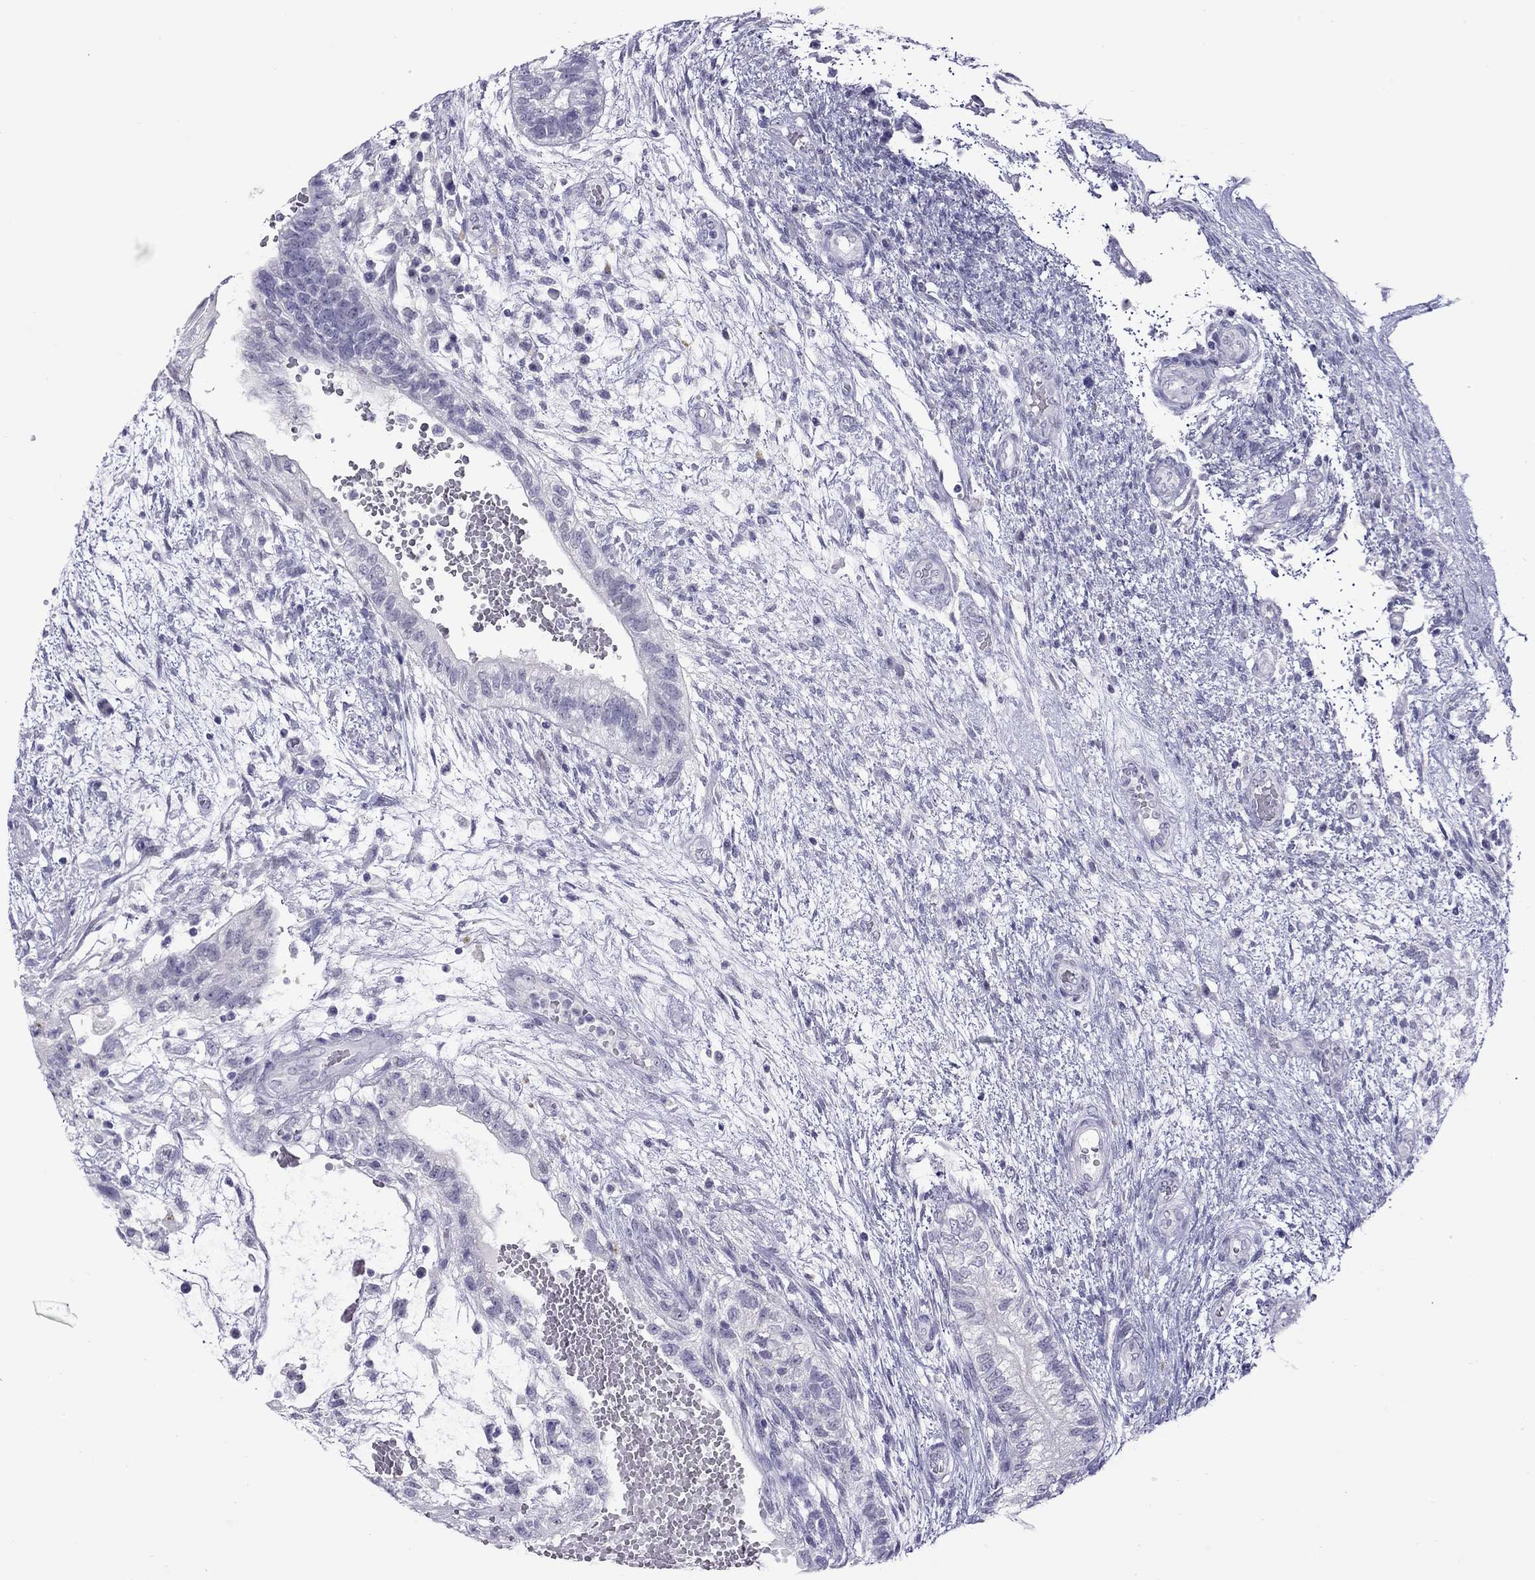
{"staining": {"intensity": "negative", "quantity": "none", "location": "none"}, "tissue": "testis cancer", "cell_type": "Tumor cells", "image_type": "cancer", "snomed": [{"axis": "morphology", "description": "Normal tissue, NOS"}, {"axis": "morphology", "description": "Carcinoma, Embryonal, NOS"}, {"axis": "topography", "description": "Testis"}, {"axis": "topography", "description": "Epididymis"}], "caption": "Tumor cells show no significant protein expression in testis cancer. The staining was performed using DAB (3,3'-diaminobenzidine) to visualize the protein expression in brown, while the nuclei were stained in blue with hematoxylin (Magnification: 20x).", "gene": "CHRNB3", "patient": {"sex": "male", "age": 32}}